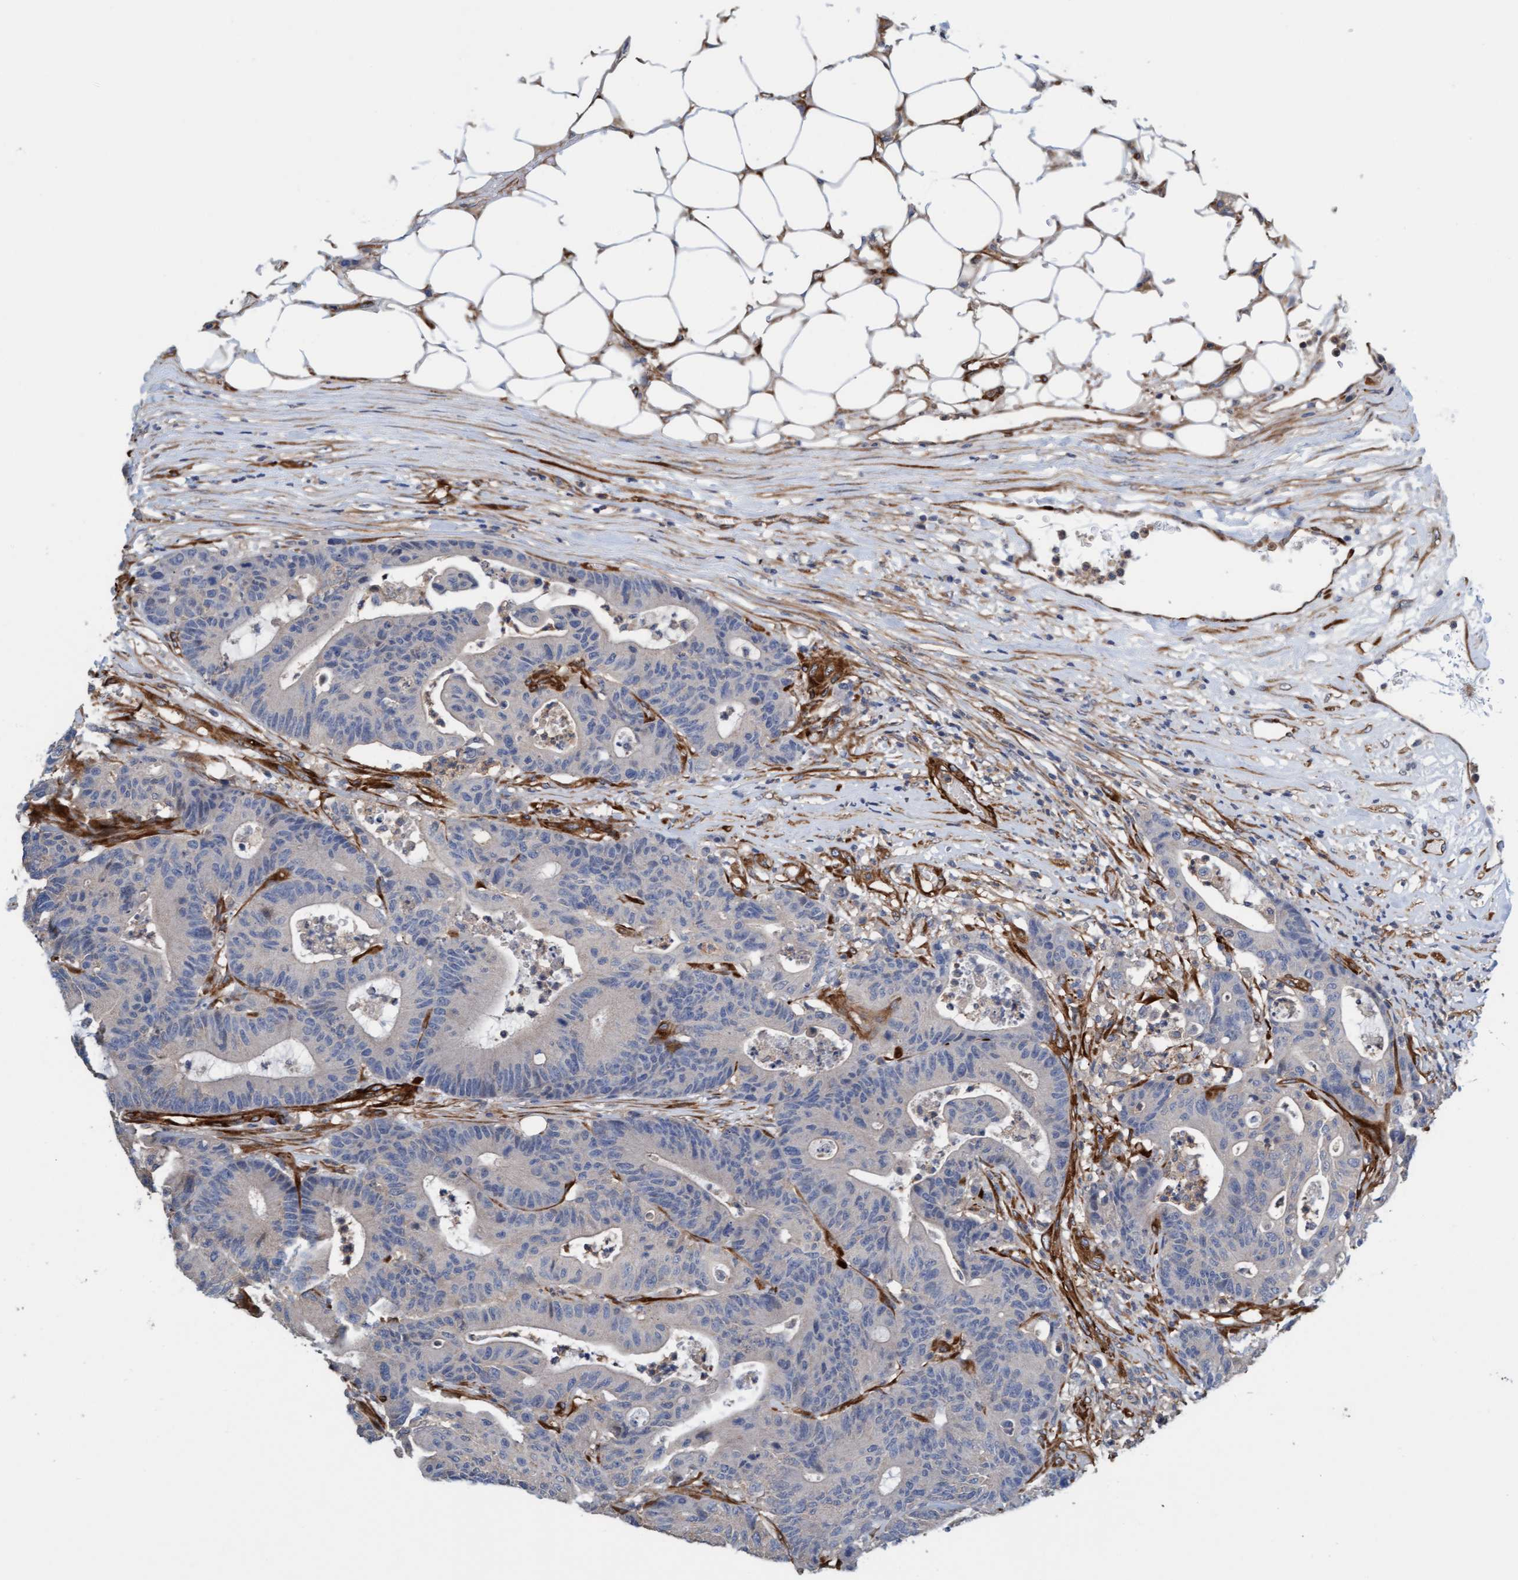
{"staining": {"intensity": "negative", "quantity": "none", "location": "none"}, "tissue": "colorectal cancer", "cell_type": "Tumor cells", "image_type": "cancer", "snomed": [{"axis": "morphology", "description": "Adenocarcinoma, NOS"}, {"axis": "topography", "description": "Colon"}], "caption": "DAB (3,3'-diaminobenzidine) immunohistochemical staining of human colorectal cancer demonstrates no significant expression in tumor cells.", "gene": "FMNL3", "patient": {"sex": "female", "age": 84}}